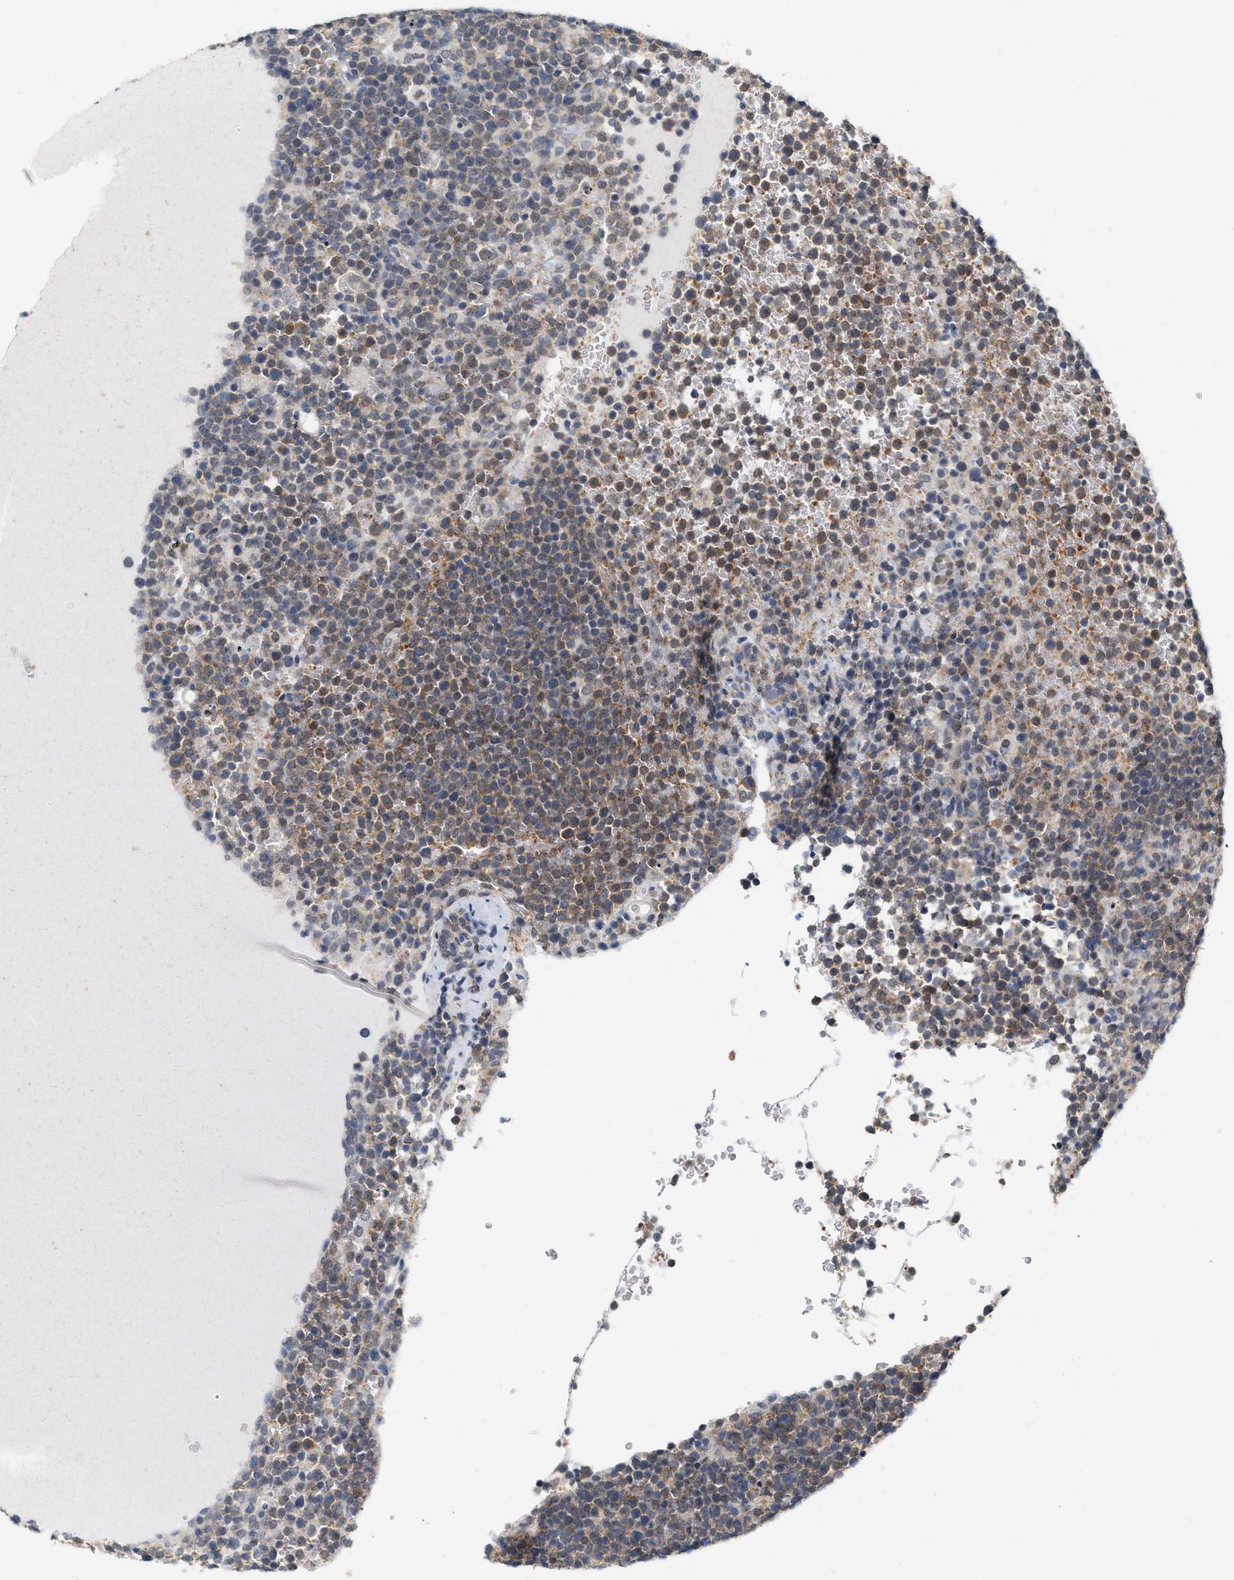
{"staining": {"intensity": "moderate", "quantity": ">75%", "location": "cytoplasmic/membranous"}, "tissue": "lymphoma", "cell_type": "Tumor cells", "image_type": "cancer", "snomed": [{"axis": "morphology", "description": "Malignant lymphoma, non-Hodgkin's type, High grade"}, {"axis": "topography", "description": "Lymph node"}], "caption": "Brown immunohistochemical staining in human lymphoma shows moderate cytoplasmic/membranous staining in about >75% of tumor cells.", "gene": "RUVBL1", "patient": {"sex": "male", "age": 61}}